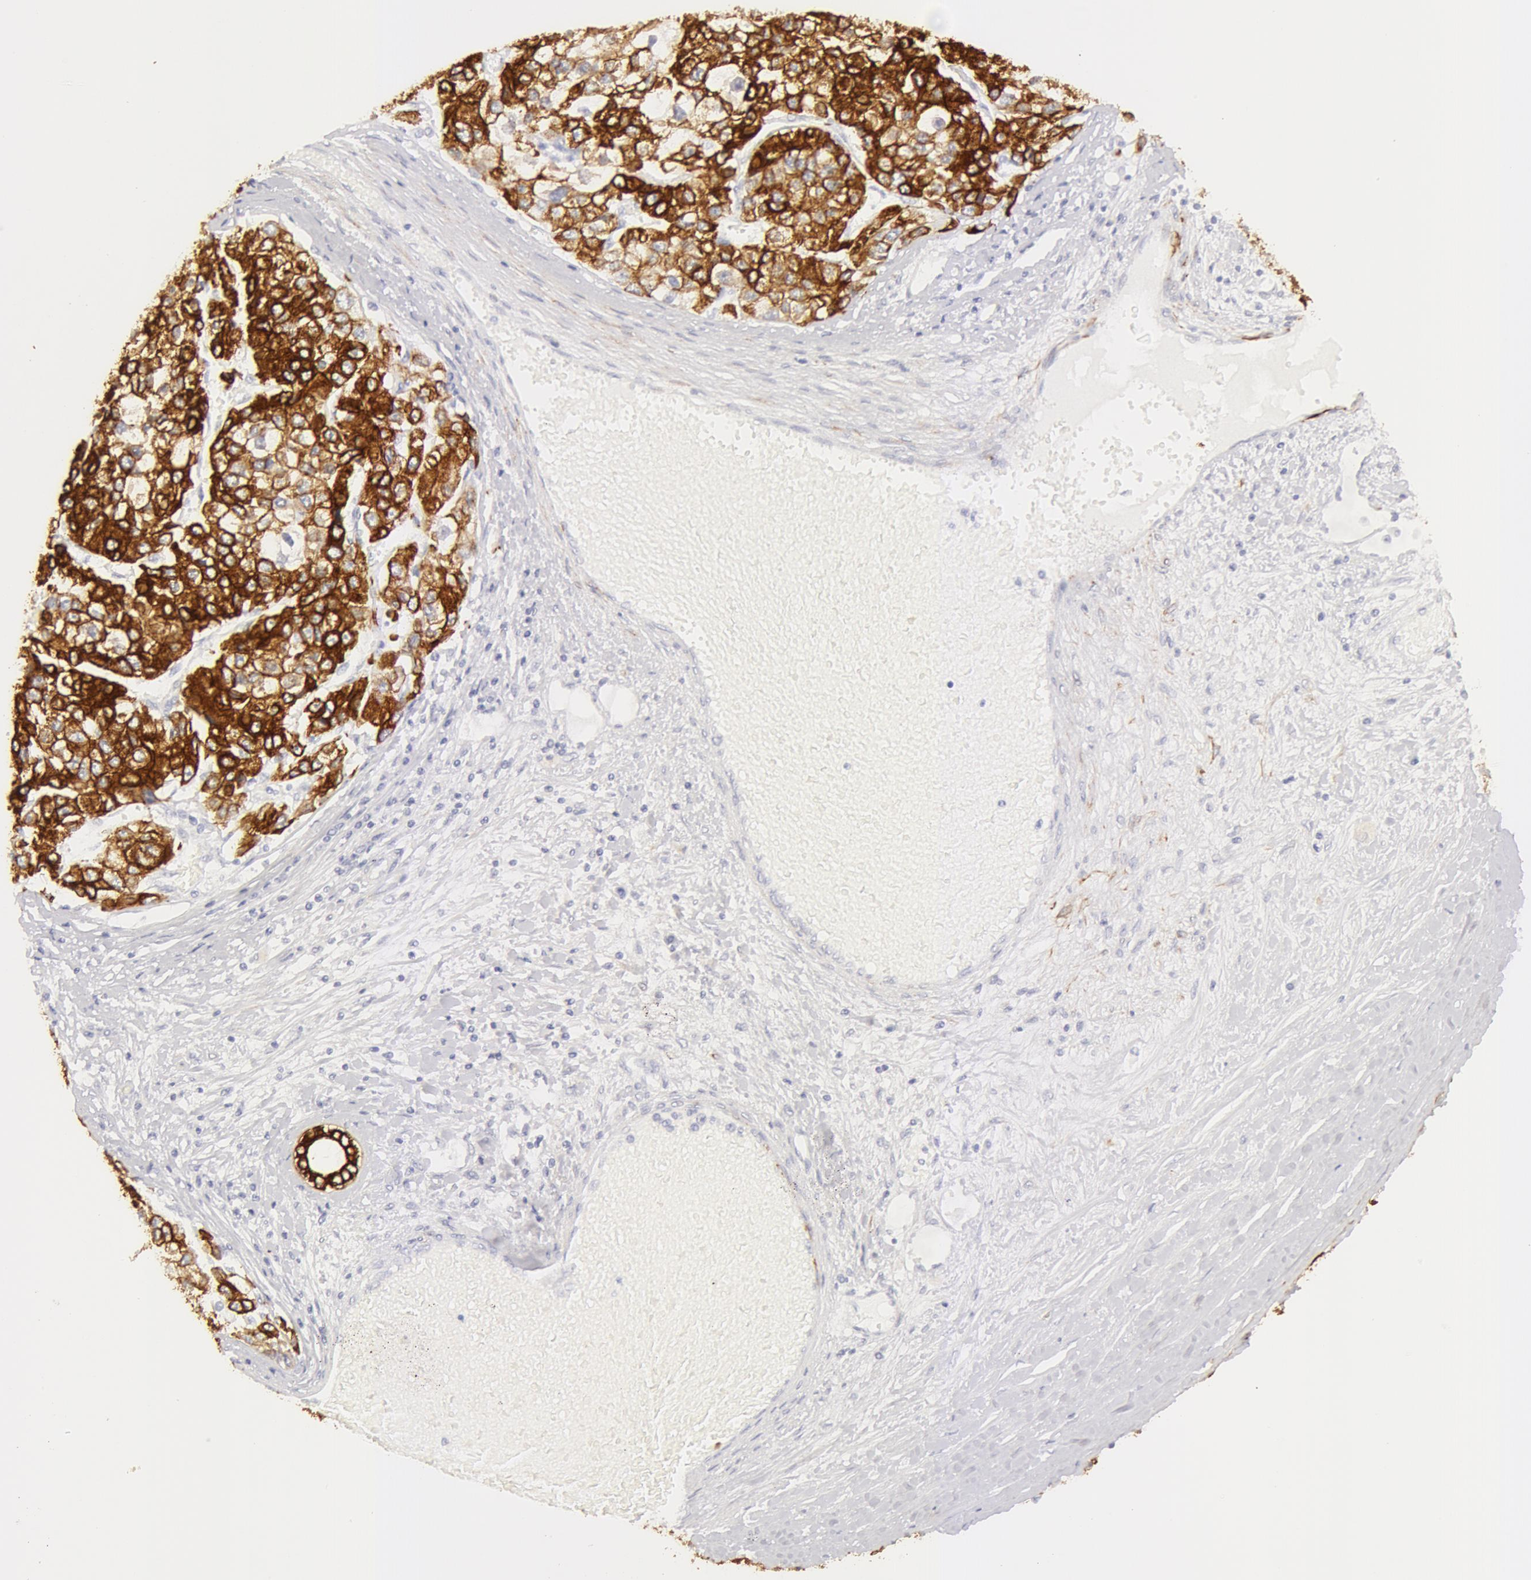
{"staining": {"intensity": "moderate", "quantity": ">75%", "location": "cytoplasmic/membranous"}, "tissue": "liver cancer", "cell_type": "Tumor cells", "image_type": "cancer", "snomed": [{"axis": "morphology", "description": "Carcinoma, Hepatocellular, NOS"}, {"axis": "topography", "description": "Liver"}], "caption": "This is a photomicrograph of immunohistochemistry (IHC) staining of liver hepatocellular carcinoma, which shows moderate staining in the cytoplasmic/membranous of tumor cells.", "gene": "KRT8", "patient": {"sex": "female", "age": 66}}